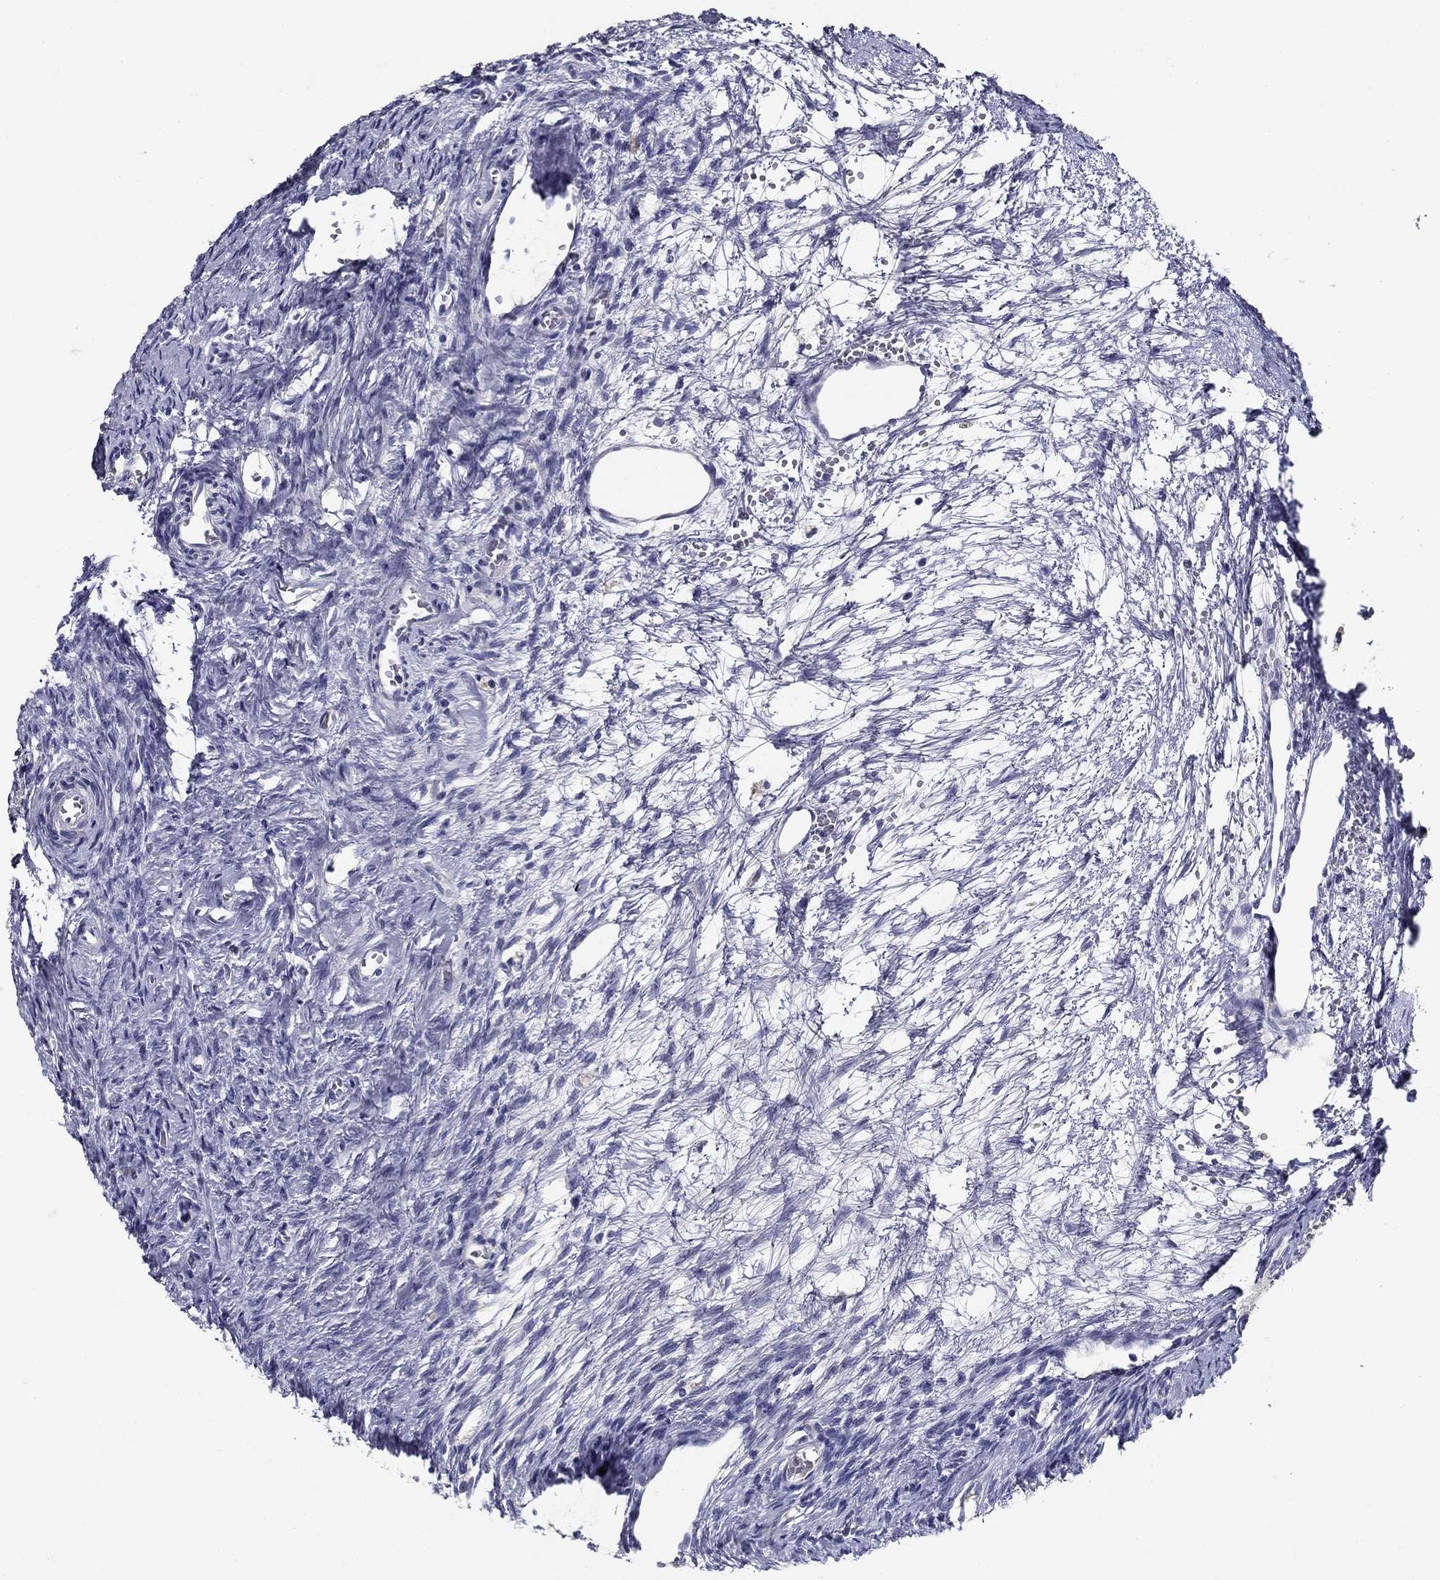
{"staining": {"intensity": "negative", "quantity": "none", "location": "none"}, "tissue": "ovary", "cell_type": "Ovarian stroma cells", "image_type": "normal", "snomed": [{"axis": "morphology", "description": "Normal tissue, NOS"}, {"axis": "topography", "description": "Ovary"}], "caption": "Immunohistochemistry (IHC) histopathology image of benign human ovary stained for a protein (brown), which reveals no expression in ovarian stroma cells. (Stains: DAB IHC with hematoxylin counter stain, Microscopy: brightfield microscopy at high magnification).", "gene": "POMC", "patient": {"sex": "female", "age": 39}}